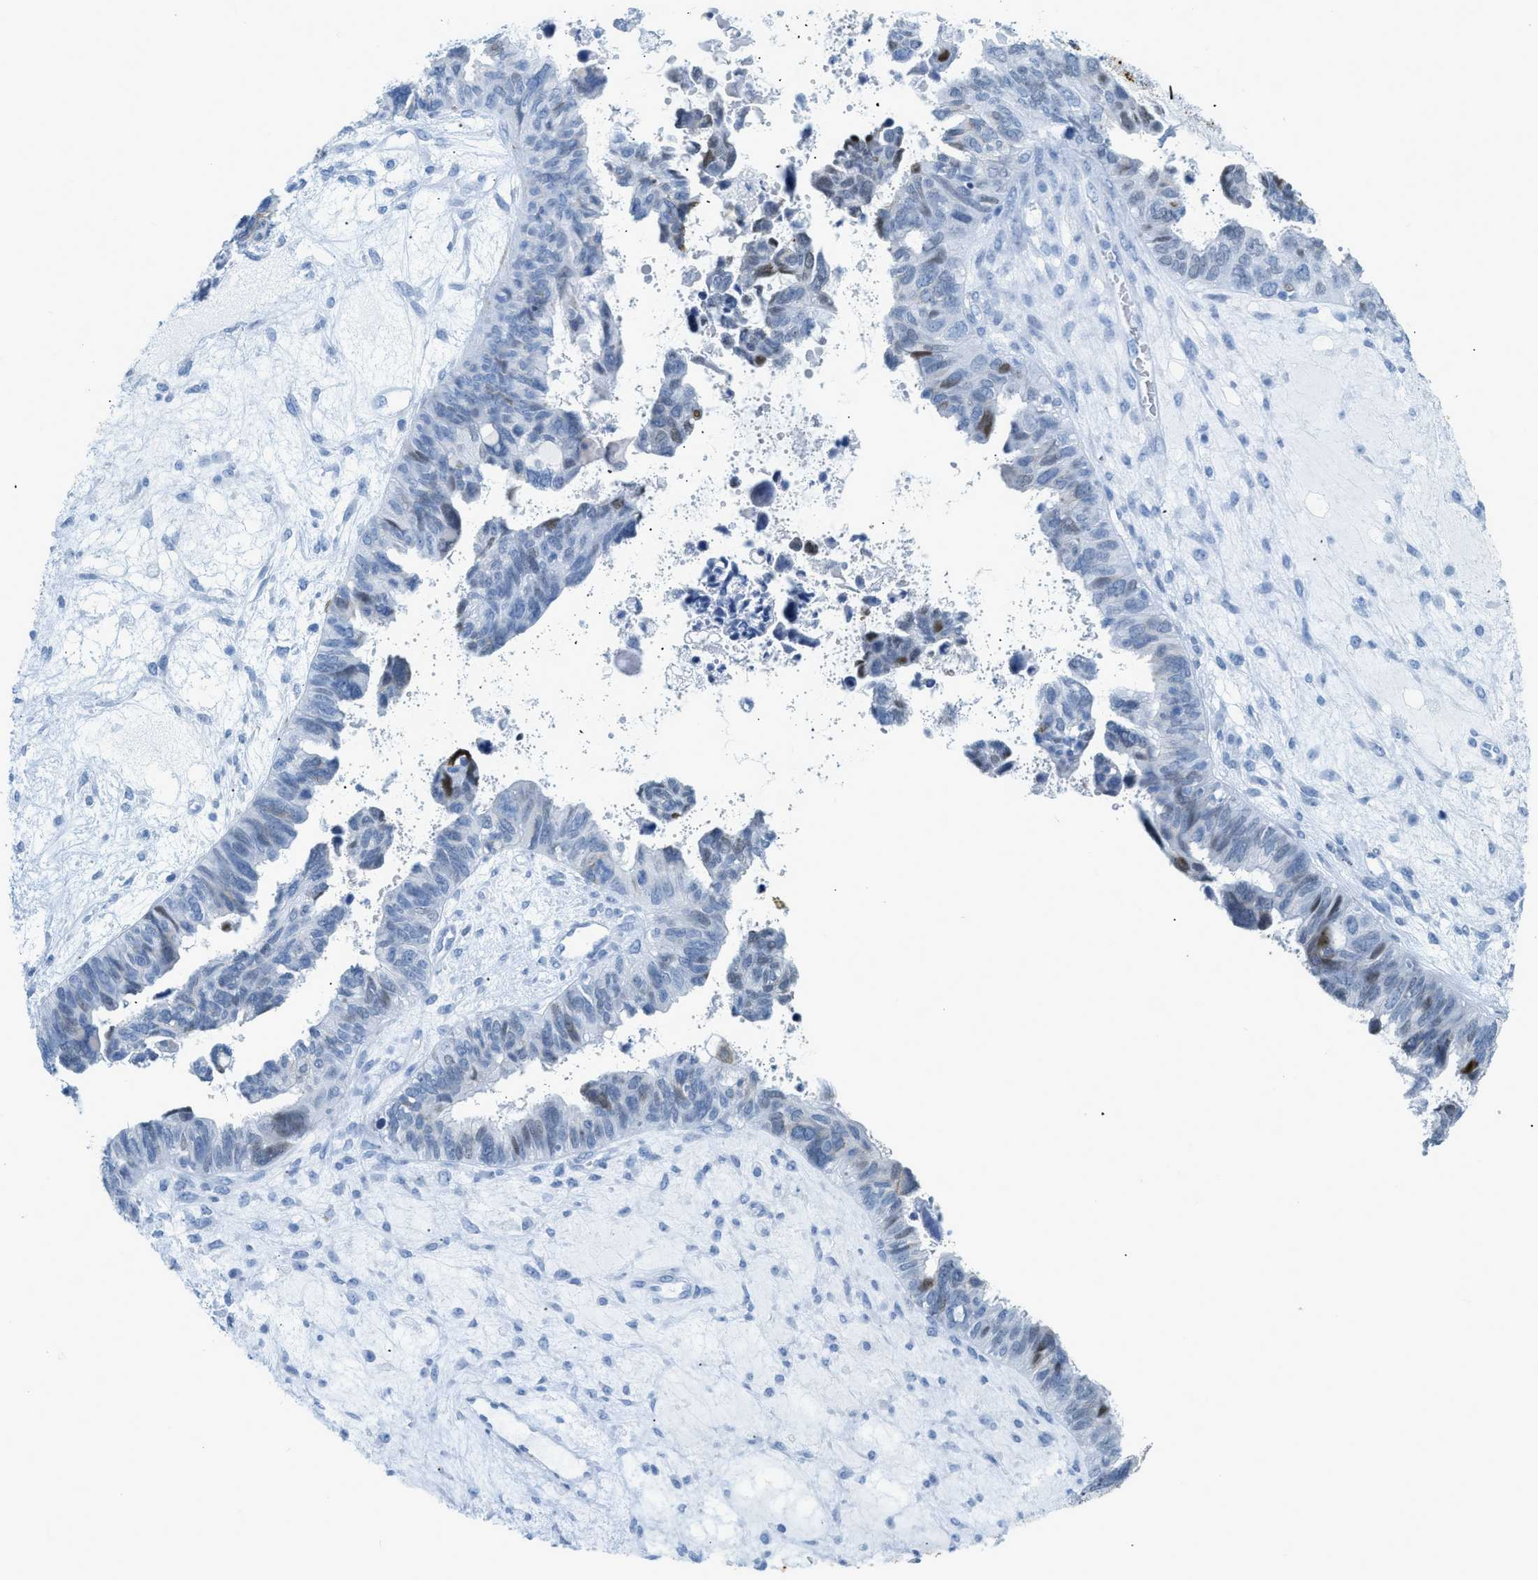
{"staining": {"intensity": "negative", "quantity": "none", "location": "none"}, "tissue": "ovarian cancer", "cell_type": "Tumor cells", "image_type": "cancer", "snomed": [{"axis": "morphology", "description": "Cystadenocarcinoma, serous, NOS"}, {"axis": "topography", "description": "Ovary"}], "caption": "The photomicrograph reveals no significant staining in tumor cells of ovarian cancer (serous cystadenocarcinoma).", "gene": "DES", "patient": {"sex": "female", "age": 79}}